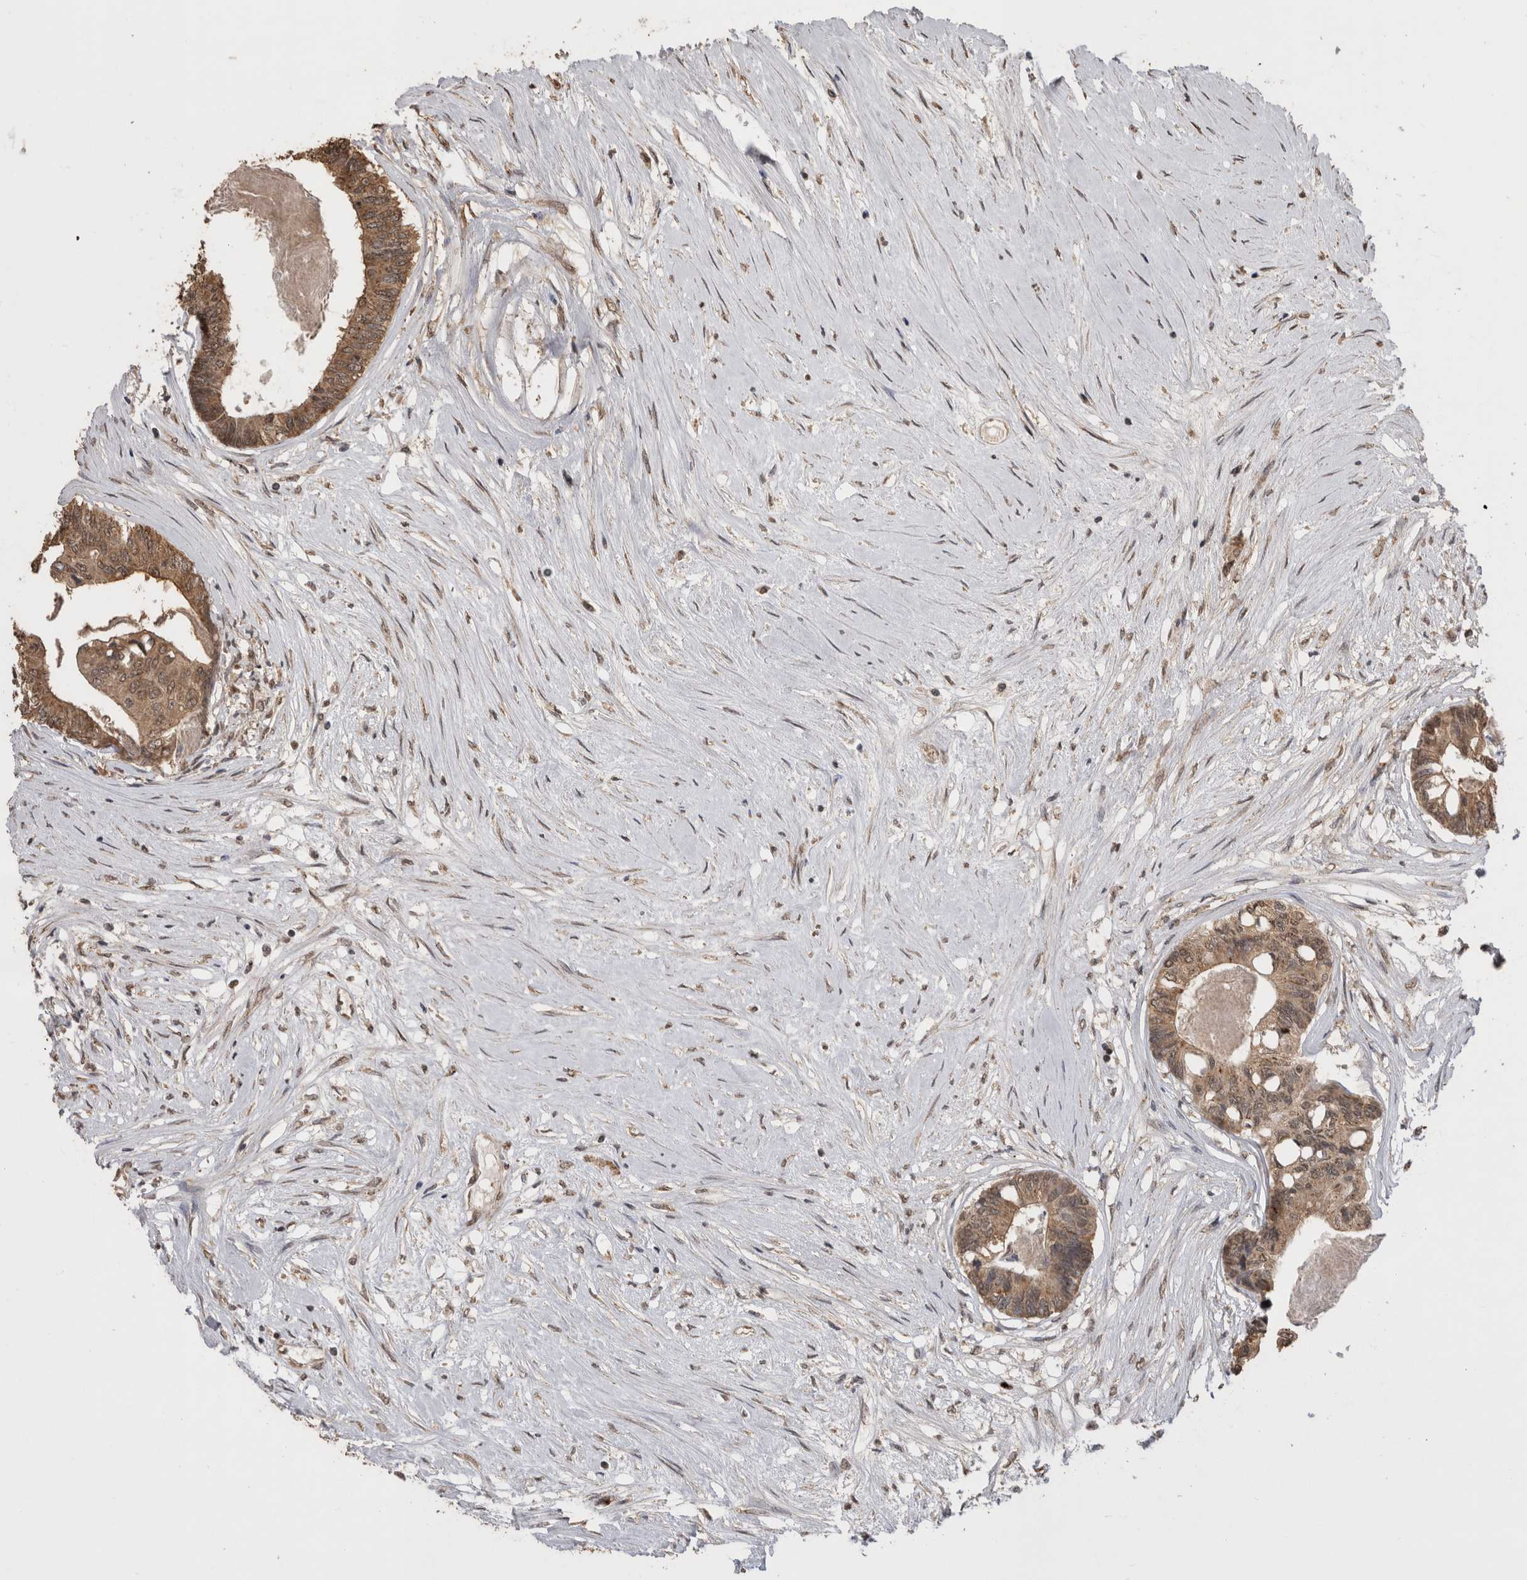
{"staining": {"intensity": "moderate", "quantity": ">75%", "location": "cytoplasmic/membranous"}, "tissue": "colorectal cancer", "cell_type": "Tumor cells", "image_type": "cancer", "snomed": [{"axis": "morphology", "description": "Adenocarcinoma, NOS"}, {"axis": "topography", "description": "Rectum"}], "caption": "Immunohistochemical staining of colorectal cancer (adenocarcinoma) demonstrates medium levels of moderate cytoplasmic/membranous expression in approximately >75% of tumor cells.", "gene": "PAK4", "patient": {"sex": "male", "age": 63}}